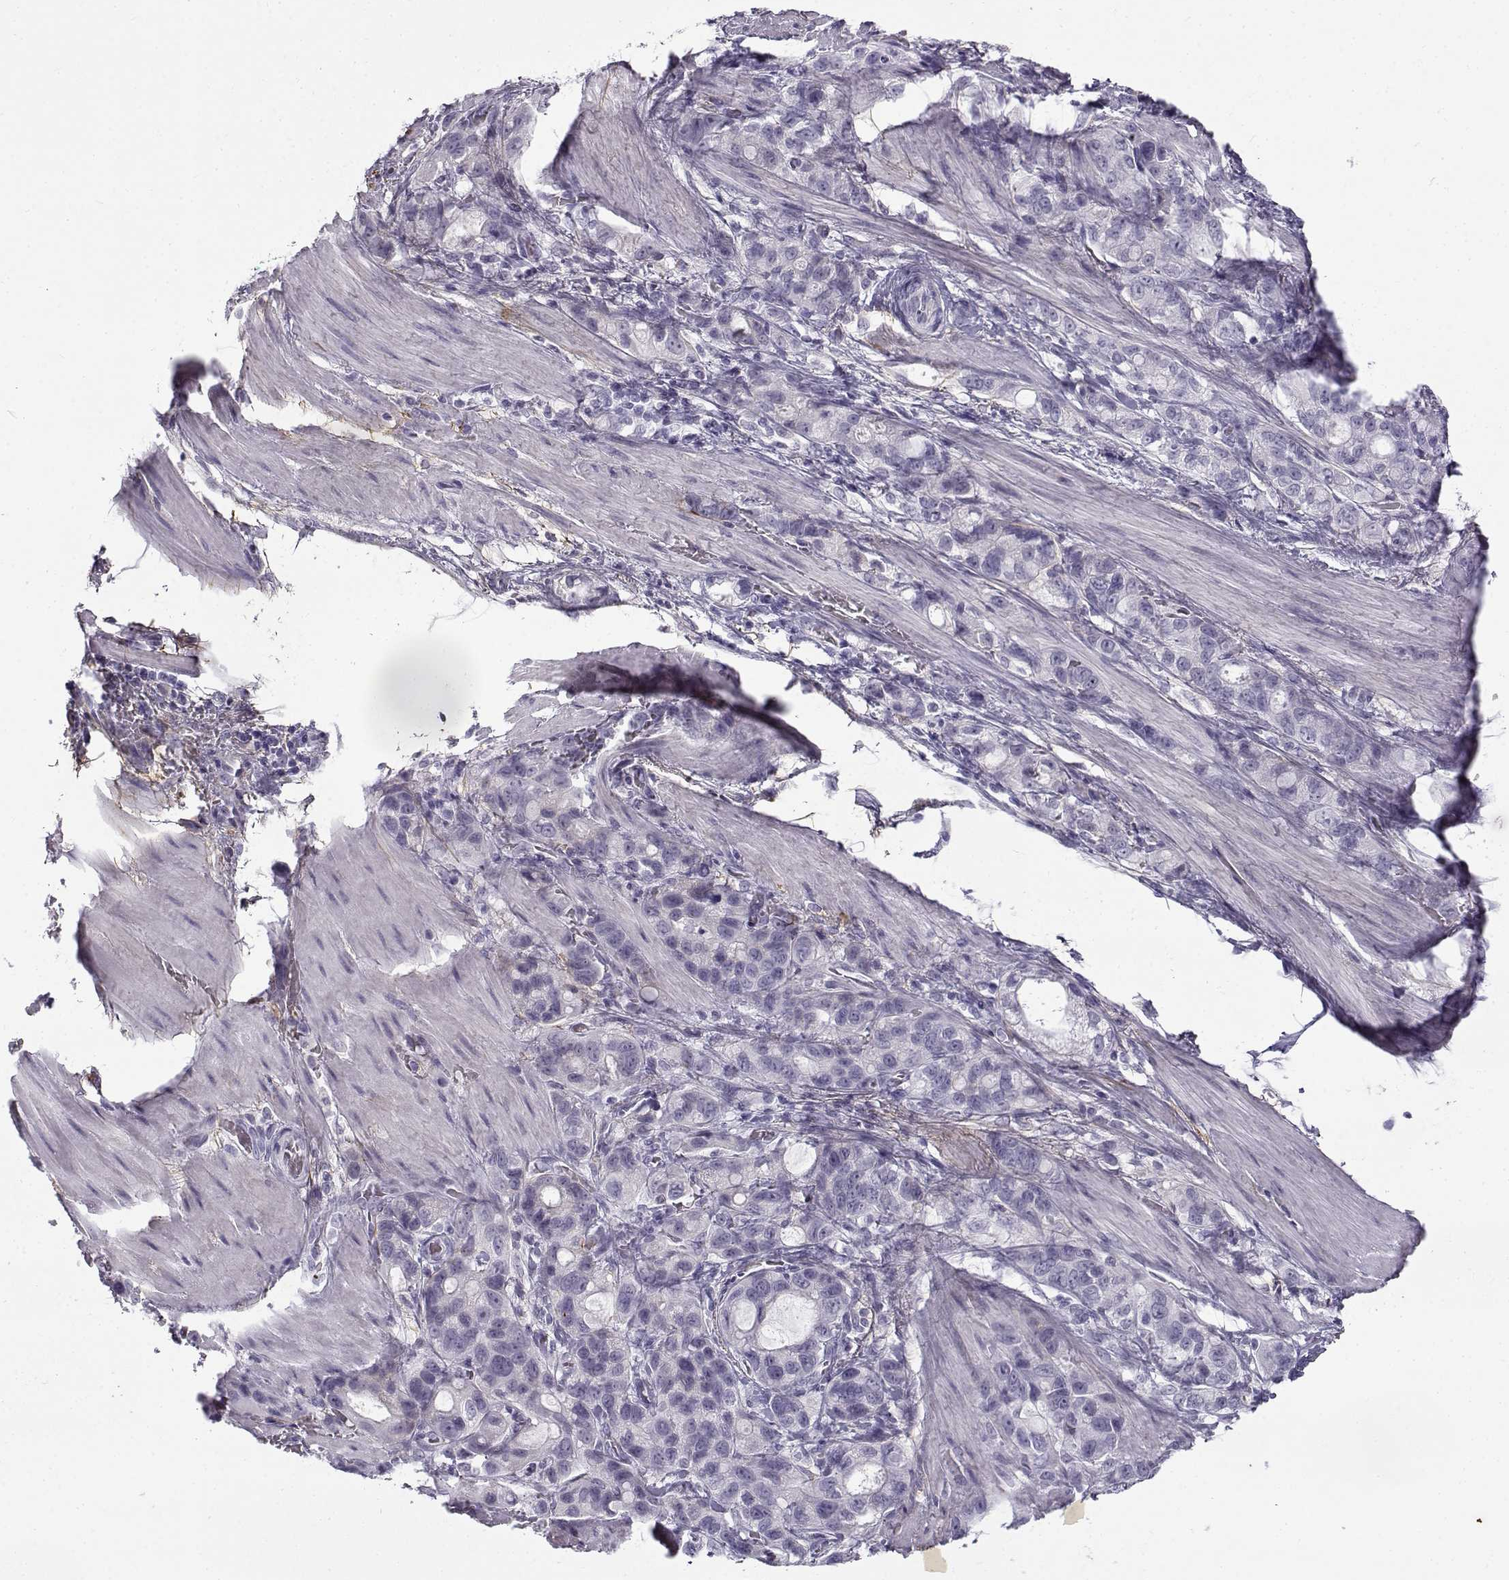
{"staining": {"intensity": "negative", "quantity": "none", "location": "none"}, "tissue": "stomach cancer", "cell_type": "Tumor cells", "image_type": "cancer", "snomed": [{"axis": "morphology", "description": "Adenocarcinoma, NOS"}, {"axis": "topography", "description": "Stomach"}], "caption": "Immunohistochemistry (IHC) of stomach cancer (adenocarcinoma) shows no expression in tumor cells.", "gene": "GTSF1L", "patient": {"sex": "male", "age": 63}}